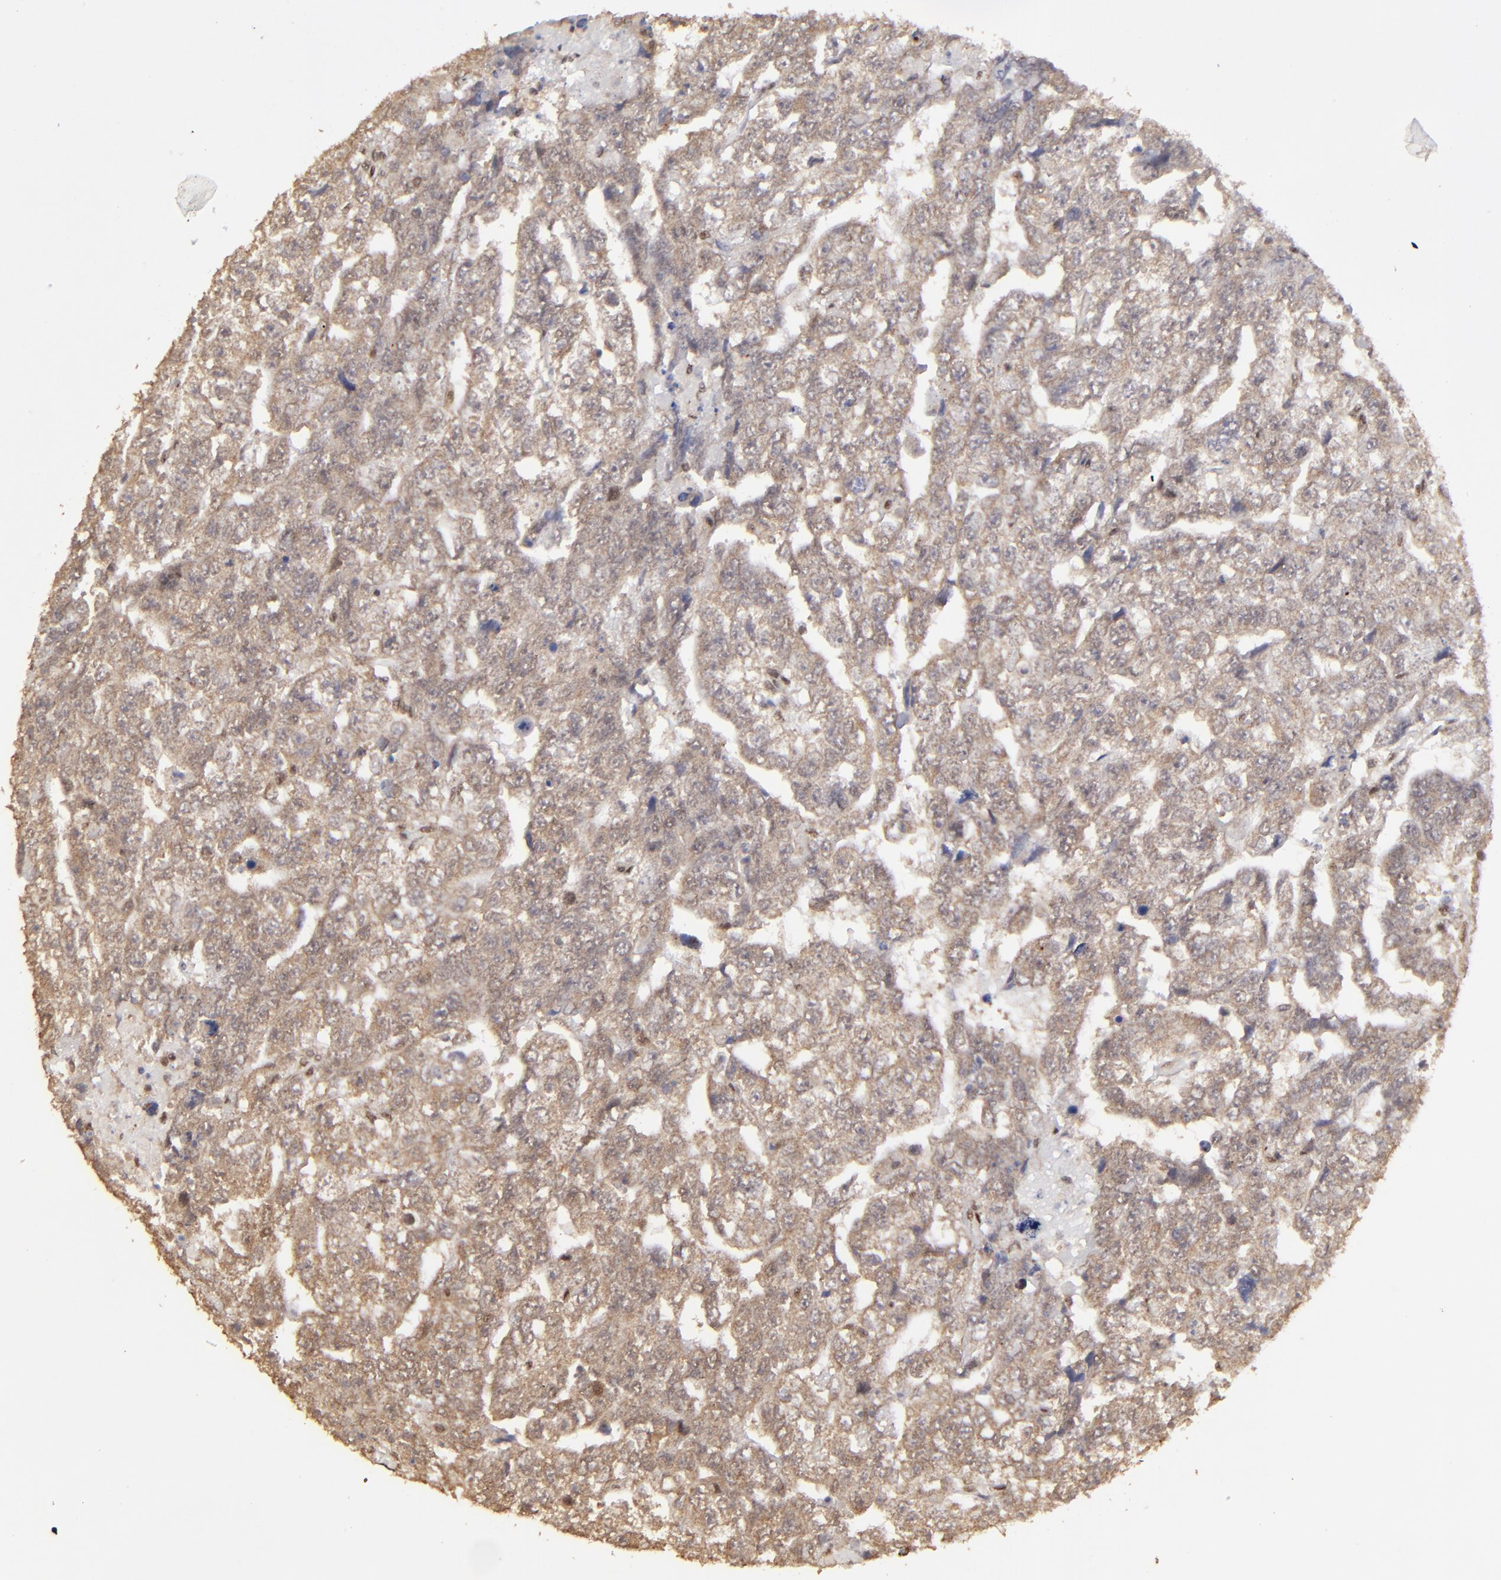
{"staining": {"intensity": "weak", "quantity": ">75%", "location": "cytoplasmic/membranous"}, "tissue": "testis cancer", "cell_type": "Tumor cells", "image_type": "cancer", "snomed": [{"axis": "morphology", "description": "Carcinoma, Embryonal, NOS"}, {"axis": "topography", "description": "Testis"}], "caption": "Testis cancer stained with a protein marker displays weak staining in tumor cells.", "gene": "ARNT", "patient": {"sex": "male", "age": 36}}